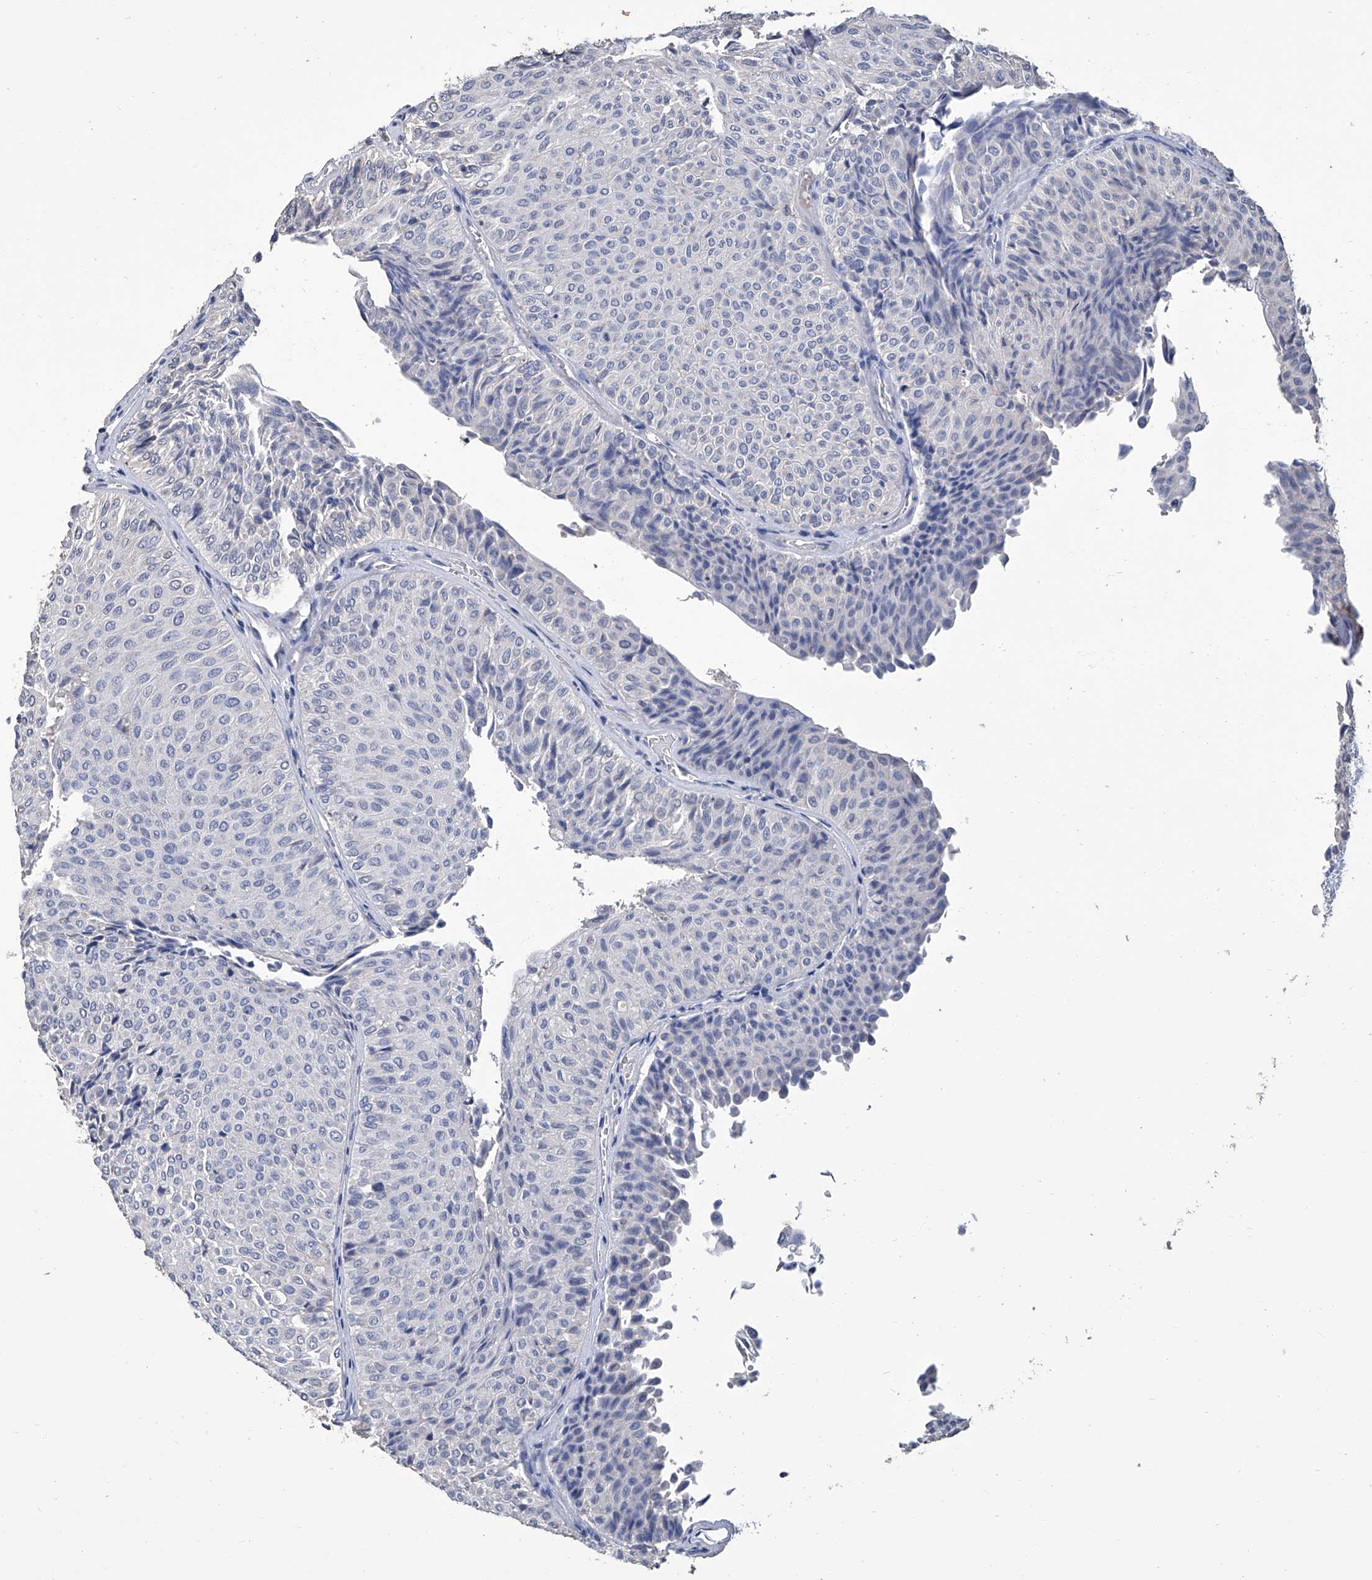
{"staining": {"intensity": "negative", "quantity": "none", "location": "none"}, "tissue": "urothelial cancer", "cell_type": "Tumor cells", "image_type": "cancer", "snomed": [{"axis": "morphology", "description": "Urothelial carcinoma, Low grade"}, {"axis": "topography", "description": "Urinary bladder"}], "caption": "Protein analysis of low-grade urothelial carcinoma exhibits no significant positivity in tumor cells.", "gene": "GPT", "patient": {"sex": "male", "age": 78}}